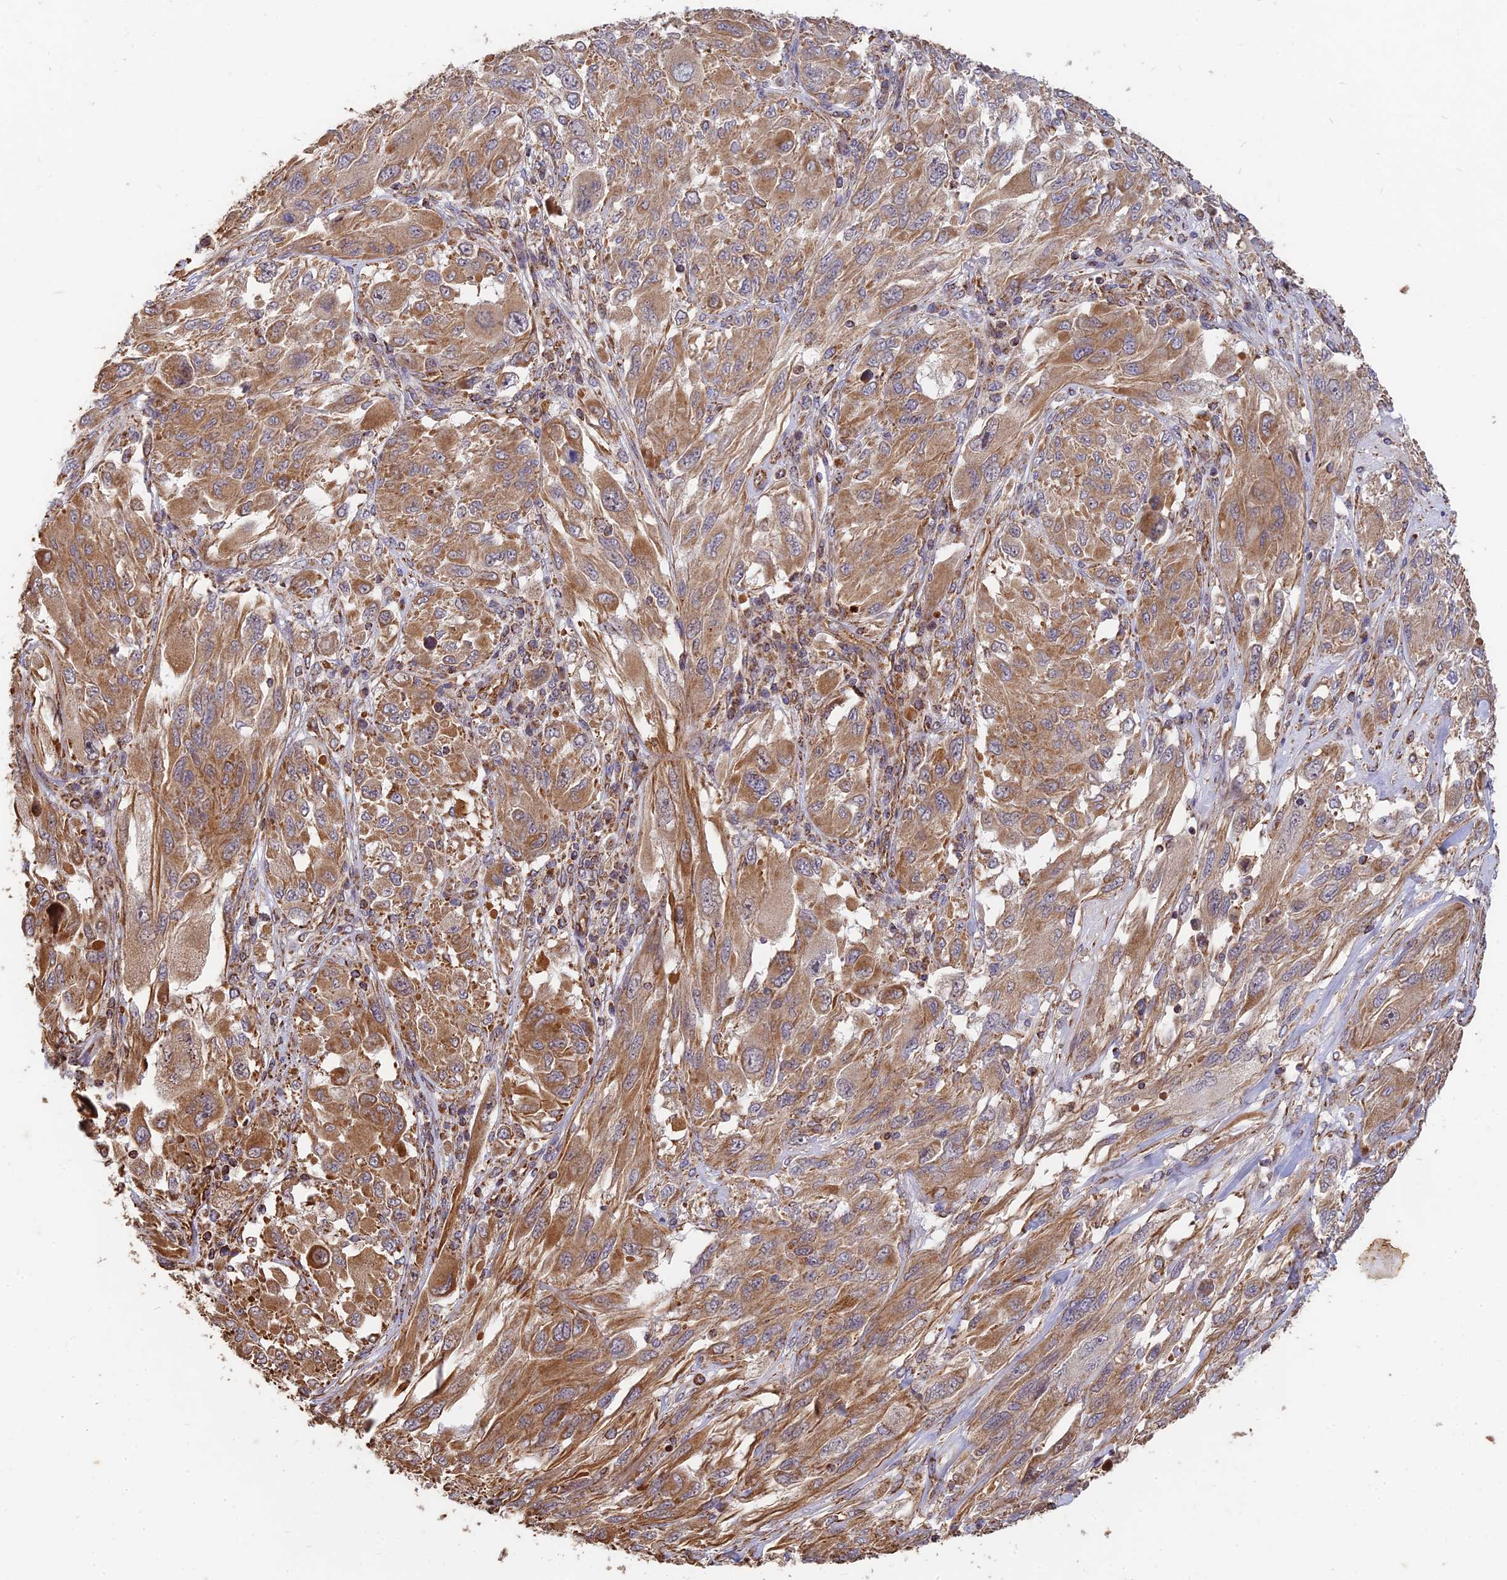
{"staining": {"intensity": "moderate", "quantity": ">75%", "location": "cytoplasmic/membranous"}, "tissue": "melanoma", "cell_type": "Tumor cells", "image_type": "cancer", "snomed": [{"axis": "morphology", "description": "Malignant melanoma, NOS"}, {"axis": "topography", "description": "Skin"}], "caption": "Brown immunohistochemical staining in malignant melanoma reveals moderate cytoplasmic/membranous expression in about >75% of tumor cells.", "gene": "DSTYK", "patient": {"sex": "female", "age": 91}}